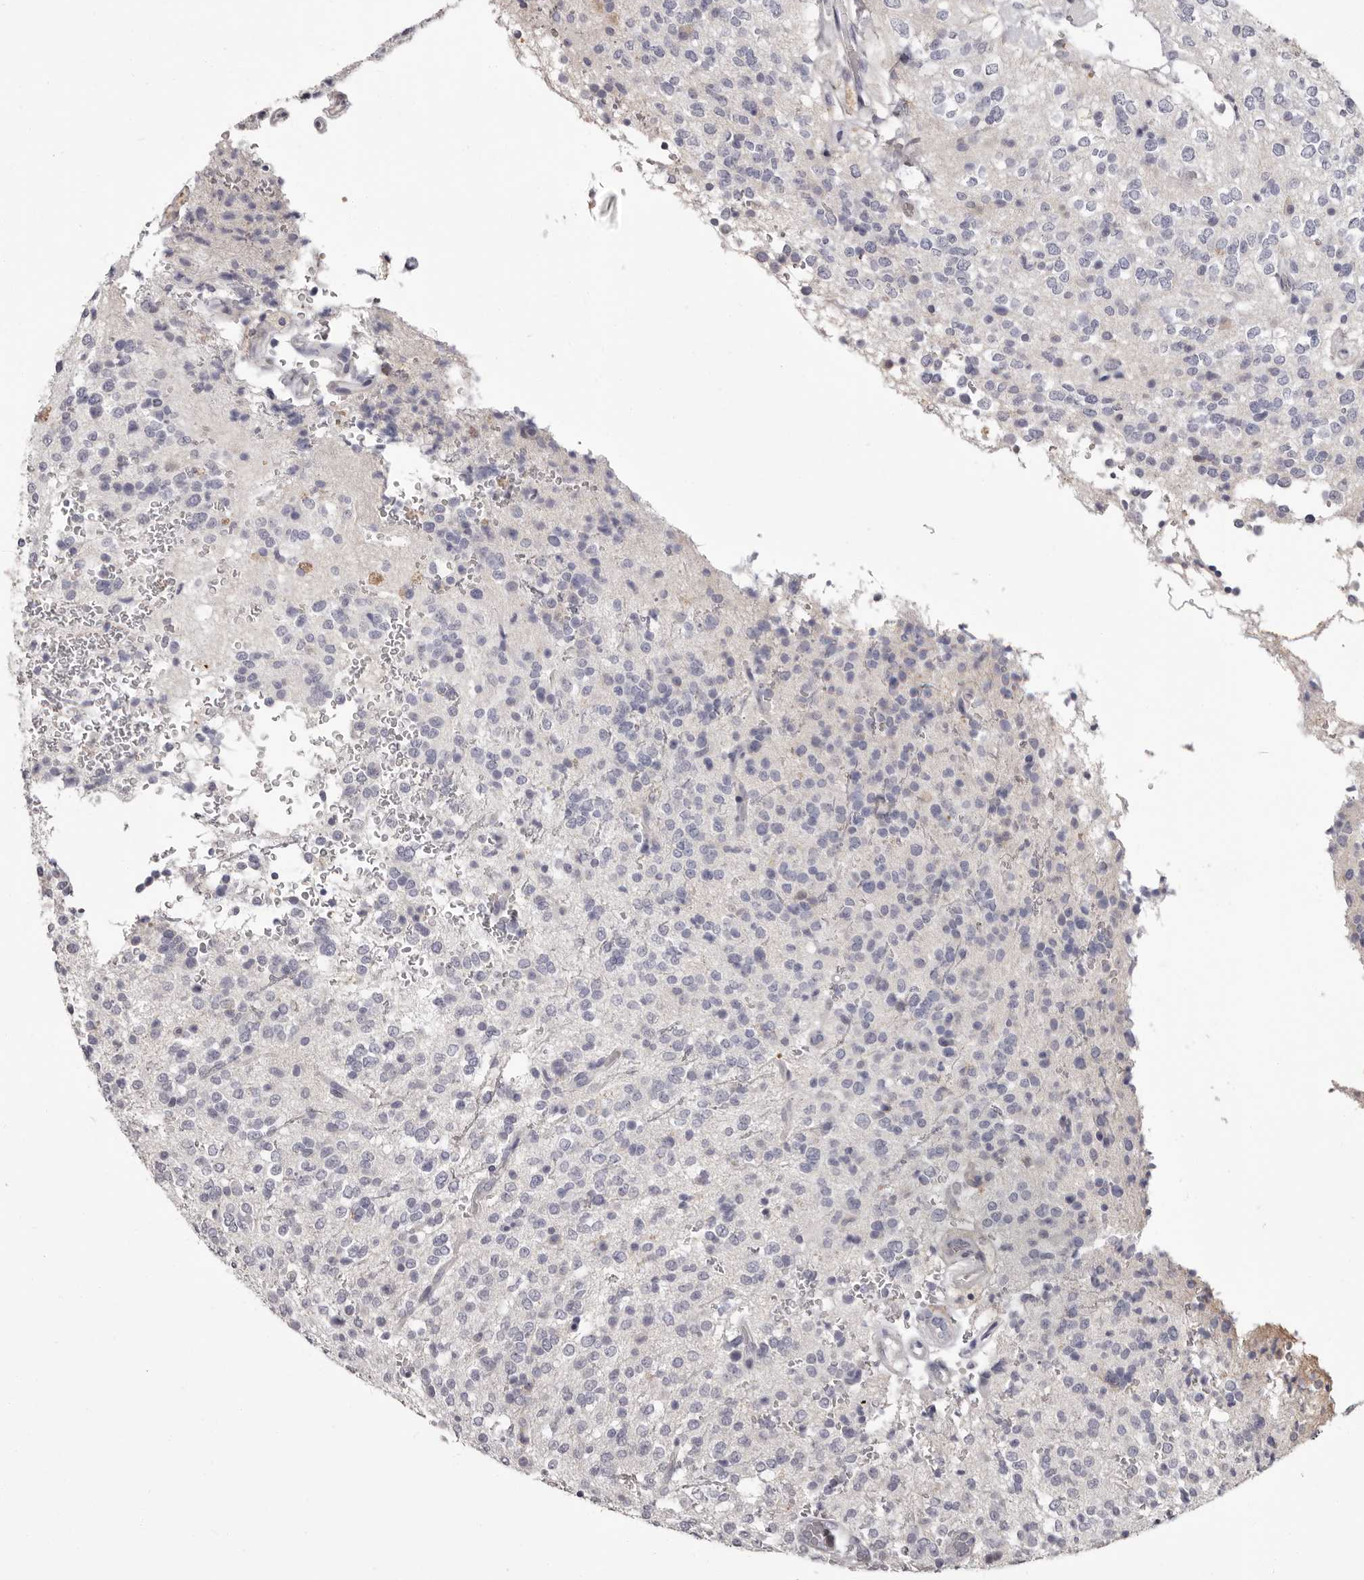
{"staining": {"intensity": "negative", "quantity": "none", "location": "none"}, "tissue": "glioma", "cell_type": "Tumor cells", "image_type": "cancer", "snomed": [{"axis": "morphology", "description": "Glioma, malignant, High grade"}, {"axis": "topography", "description": "Brain"}], "caption": "High power microscopy micrograph of an IHC image of malignant glioma (high-grade), revealing no significant staining in tumor cells. (DAB (3,3'-diaminobenzidine) immunohistochemistry with hematoxylin counter stain).", "gene": "APEH", "patient": {"sex": "male", "age": 34}}